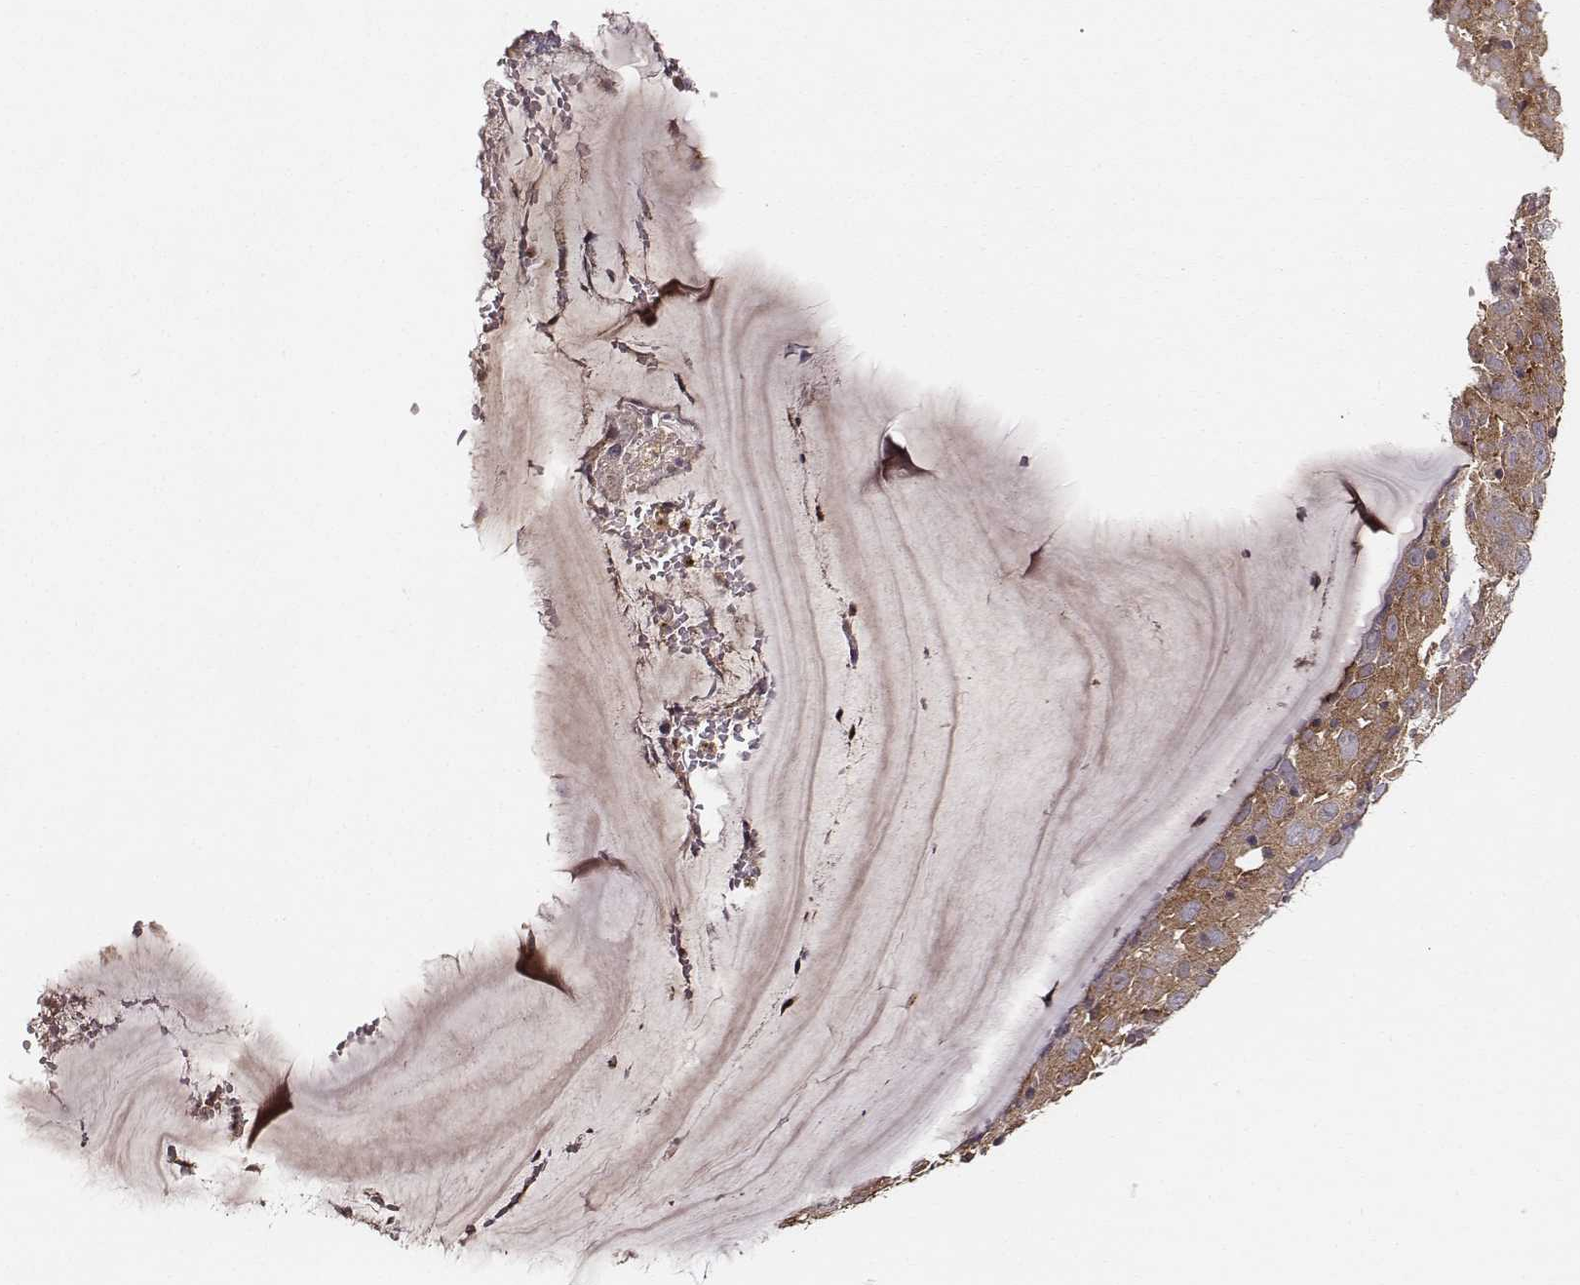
{"staining": {"intensity": "moderate", "quantity": ">75%", "location": "cytoplasmic/membranous"}, "tissue": "cervical cancer", "cell_type": "Tumor cells", "image_type": "cancer", "snomed": [{"axis": "morphology", "description": "Squamous cell carcinoma, NOS"}, {"axis": "topography", "description": "Cervix"}], "caption": "The image shows staining of cervical cancer, revealing moderate cytoplasmic/membranous protein staining (brown color) within tumor cells.", "gene": "VPS26A", "patient": {"sex": "female", "age": 32}}